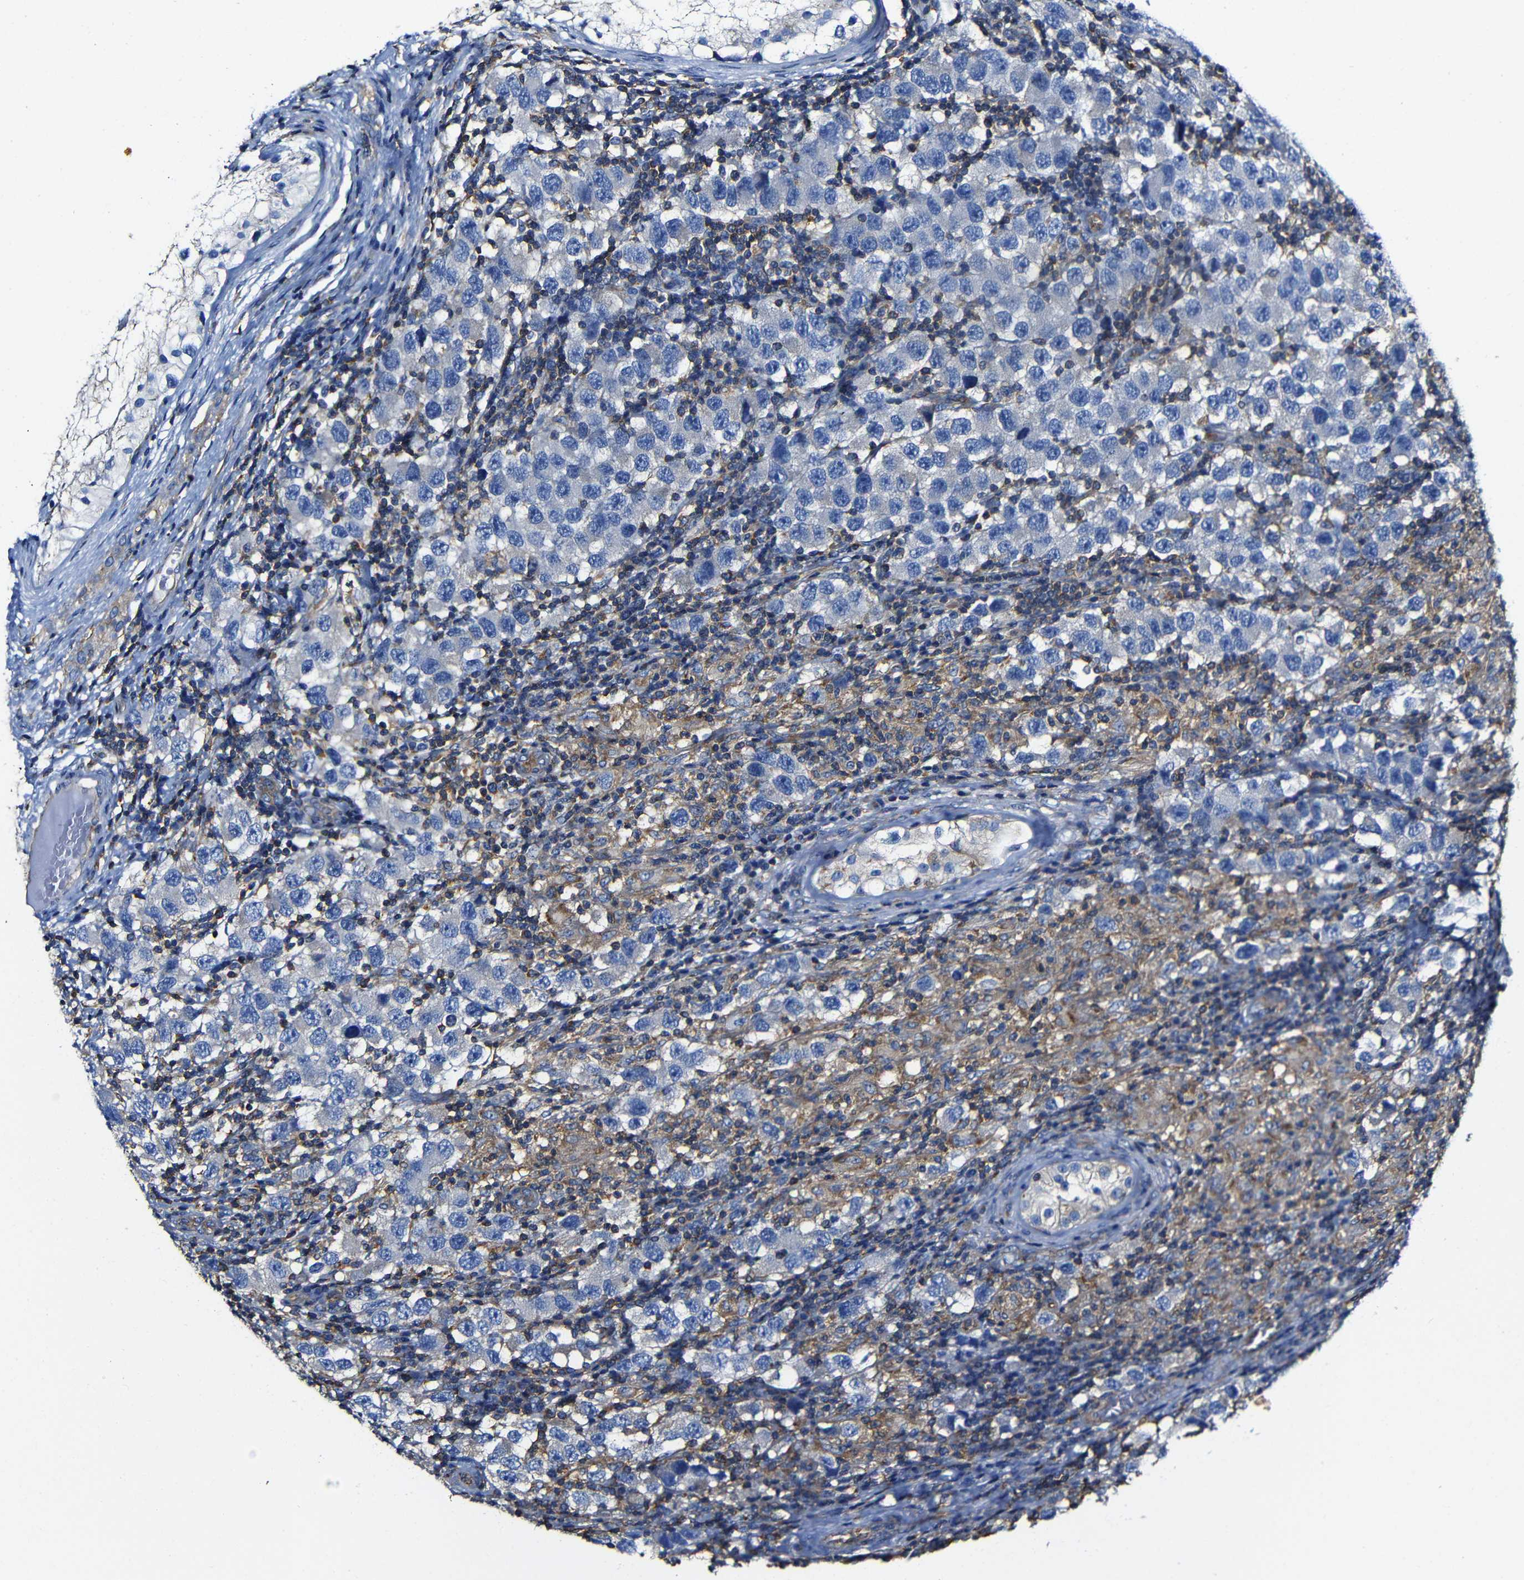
{"staining": {"intensity": "negative", "quantity": "none", "location": "none"}, "tissue": "testis cancer", "cell_type": "Tumor cells", "image_type": "cancer", "snomed": [{"axis": "morphology", "description": "Carcinoma, Embryonal, NOS"}, {"axis": "topography", "description": "Testis"}], "caption": "This is an immunohistochemistry micrograph of human testis cancer (embryonal carcinoma). There is no positivity in tumor cells.", "gene": "MSN", "patient": {"sex": "male", "age": 21}}